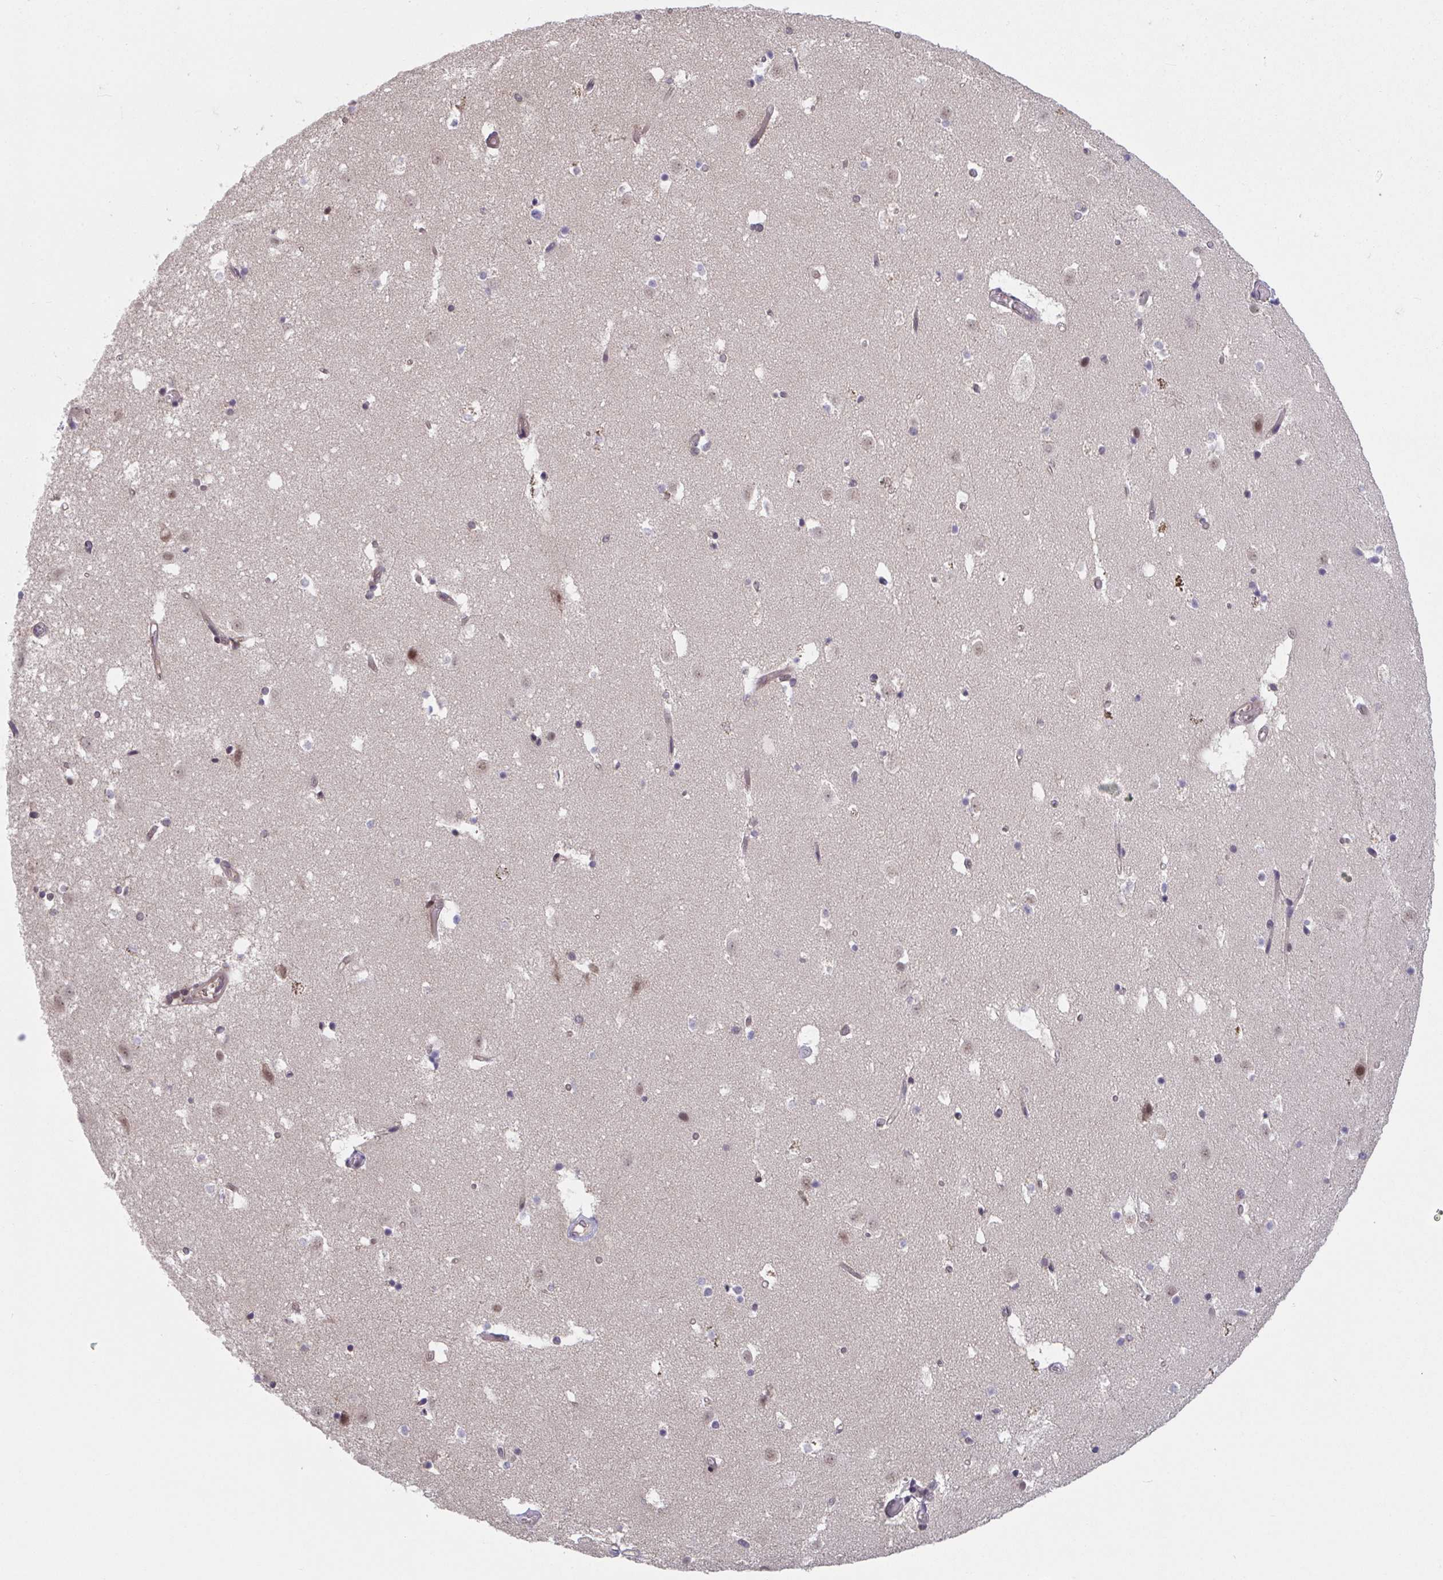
{"staining": {"intensity": "weak", "quantity": "<25%", "location": "nuclear"}, "tissue": "caudate", "cell_type": "Glial cells", "image_type": "normal", "snomed": [{"axis": "morphology", "description": "Normal tissue, NOS"}, {"axis": "topography", "description": "Lateral ventricle wall"}], "caption": "Glial cells show no significant positivity in benign caudate. Brightfield microscopy of immunohistochemistry (IHC) stained with DAB (3,3'-diaminobenzidine) (brown) and hematoxylin (blue), captured at high magnification.", "gene": "RIOK1", "patient": {"sex": "male", "age": 37}}